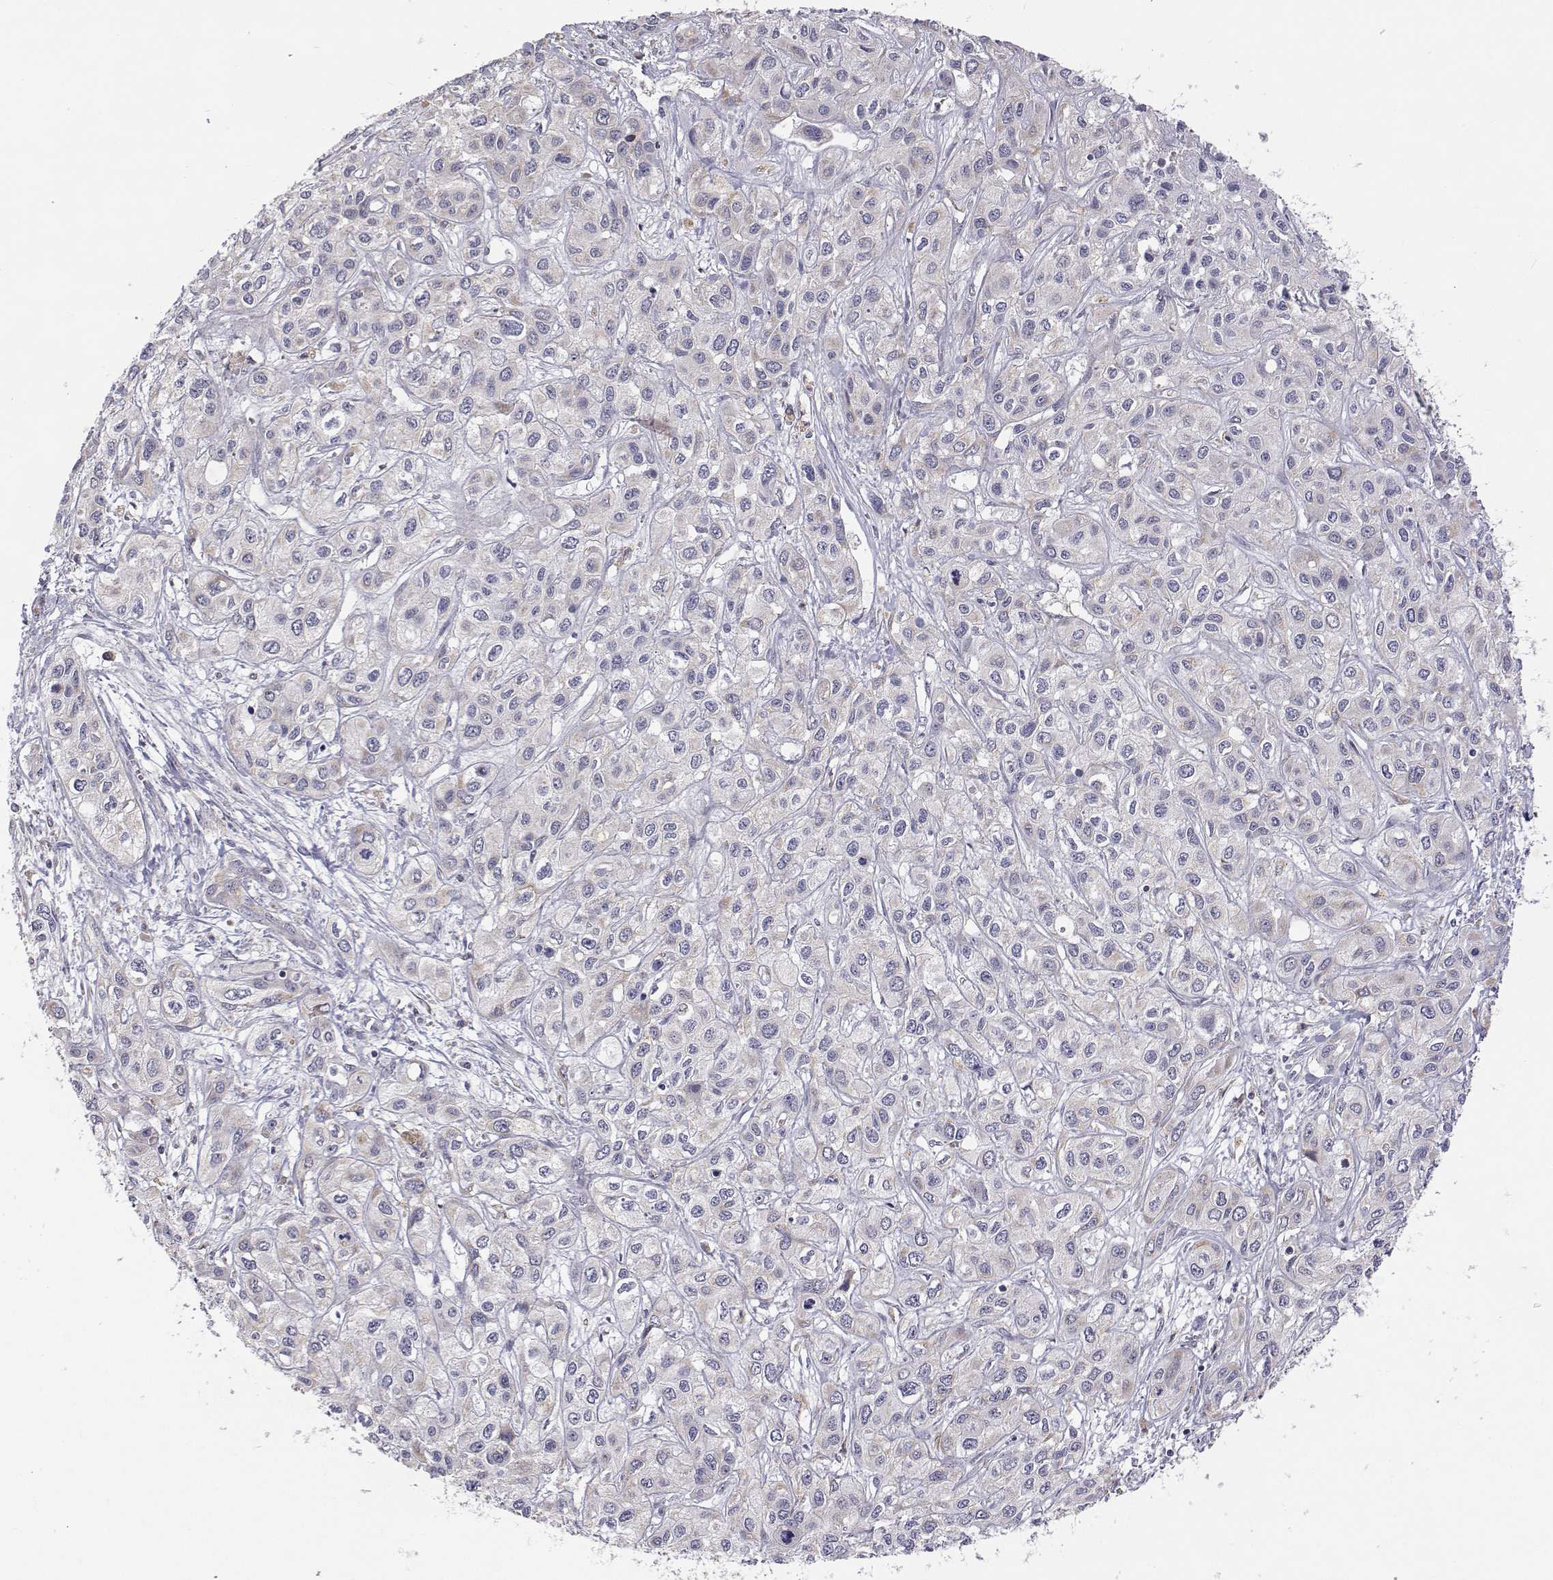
{"staining": {"intensity": "negative", "quantity": "none", "location": "none"}, "tissue": "liver cancer", "cell_type": "Tumor cells", "image_type": "cancer", "snomed": [{"axis": "morphology", "description": "Cholangiocarcinoma"}, {"axis": "topography", "description": "Liver"}], "caption": "Immunohistochemistry of human liver cholangiocarcinoma exhibits no staining in tumor cells.", "gene": "MRPL3", "patient": {"sex": "female", "age": 66}}